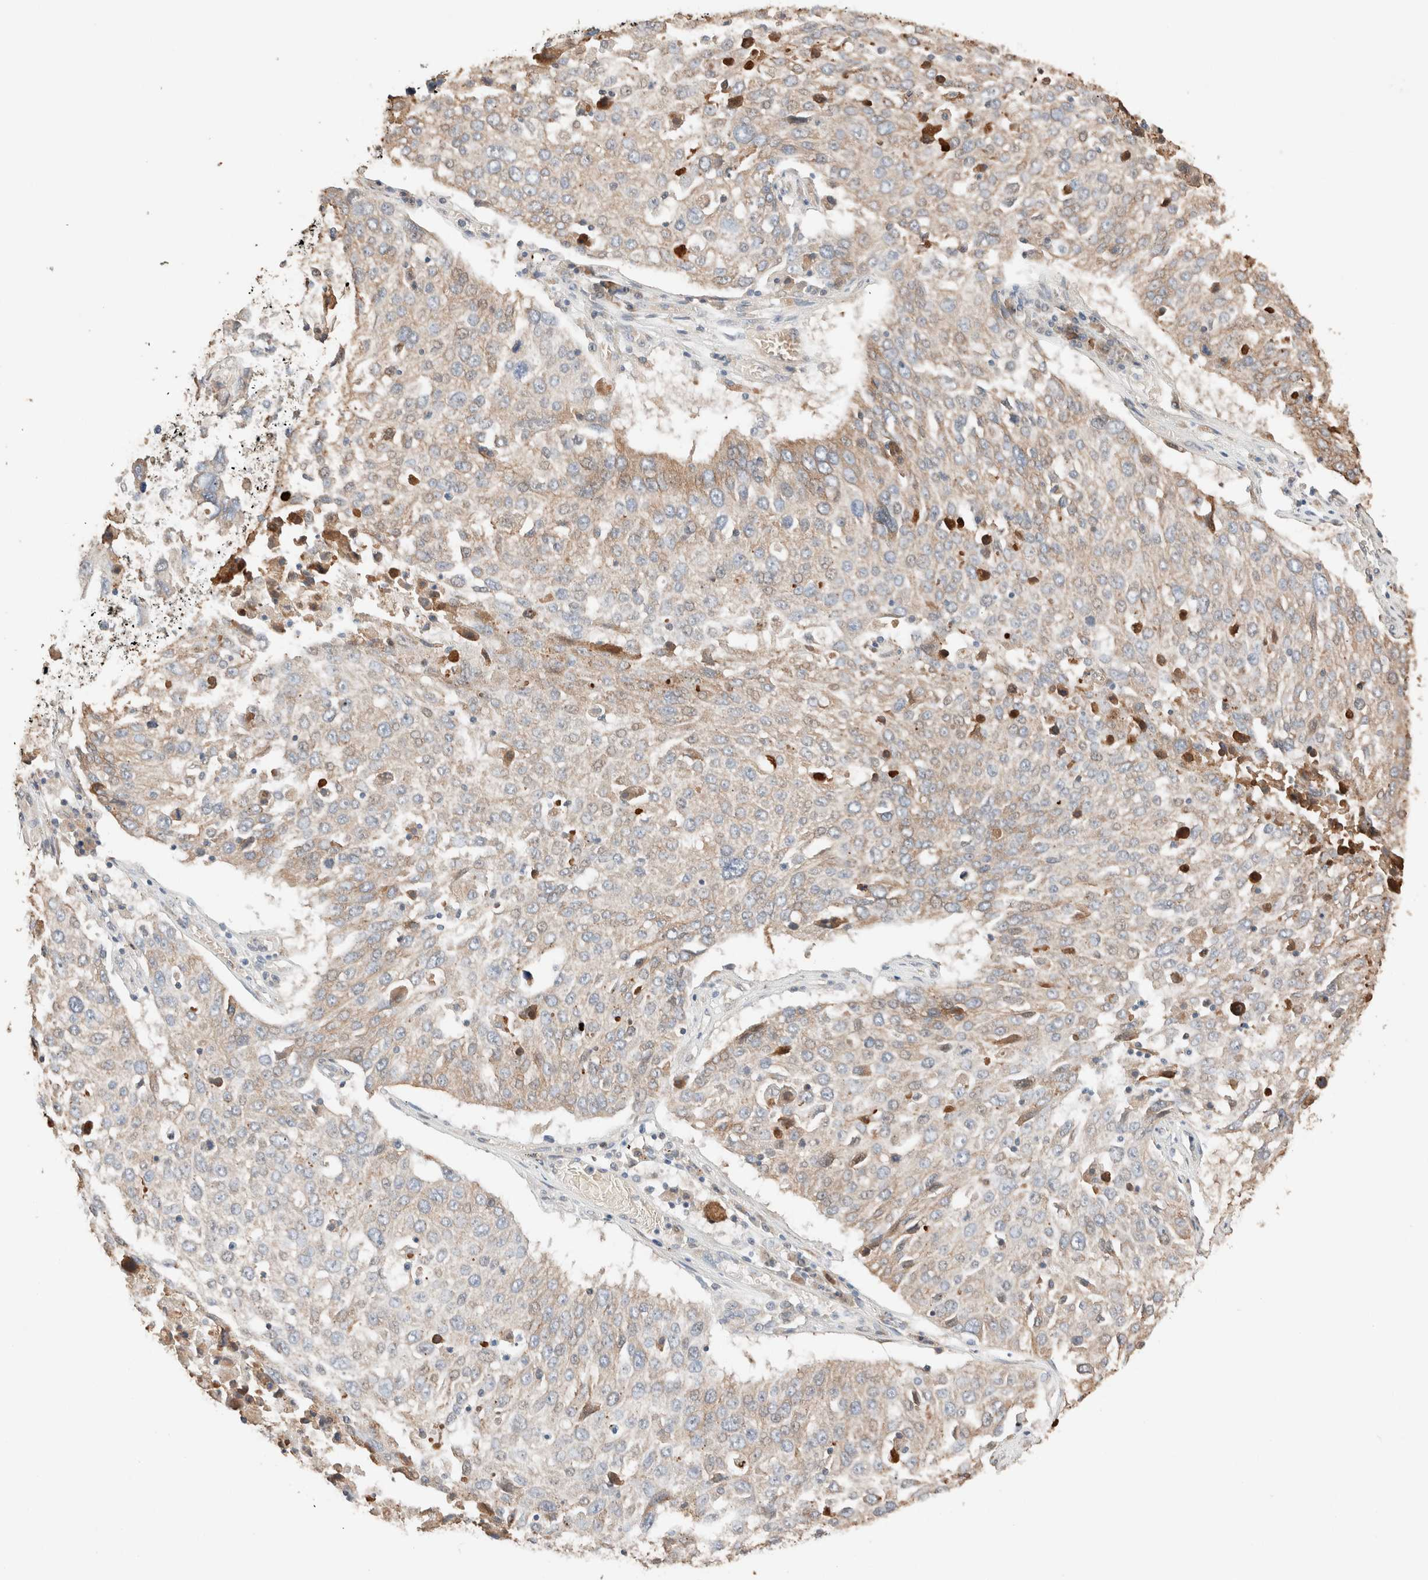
{"staining": {"intensity": "weak", "quantity": "25%-75%", "location": "cytoplasmic/membranous"}, "tissue": "lung cancer", "cell_type": "Tumor cells", "image_type": "cancer", "snomed": [{"axis": "morphology", "description": "Squamous cell carcinoma, NOS"}, {"axis": "topography", "description": "Lung"}], "caption": "Weak cytoplasmic/membranous expression is seen in approximately 25%-75% of tumor cells in squamous cell carcinoma (lung).", "gene": "TUBD1", "patient": {"sex": "male", "age": 65}}